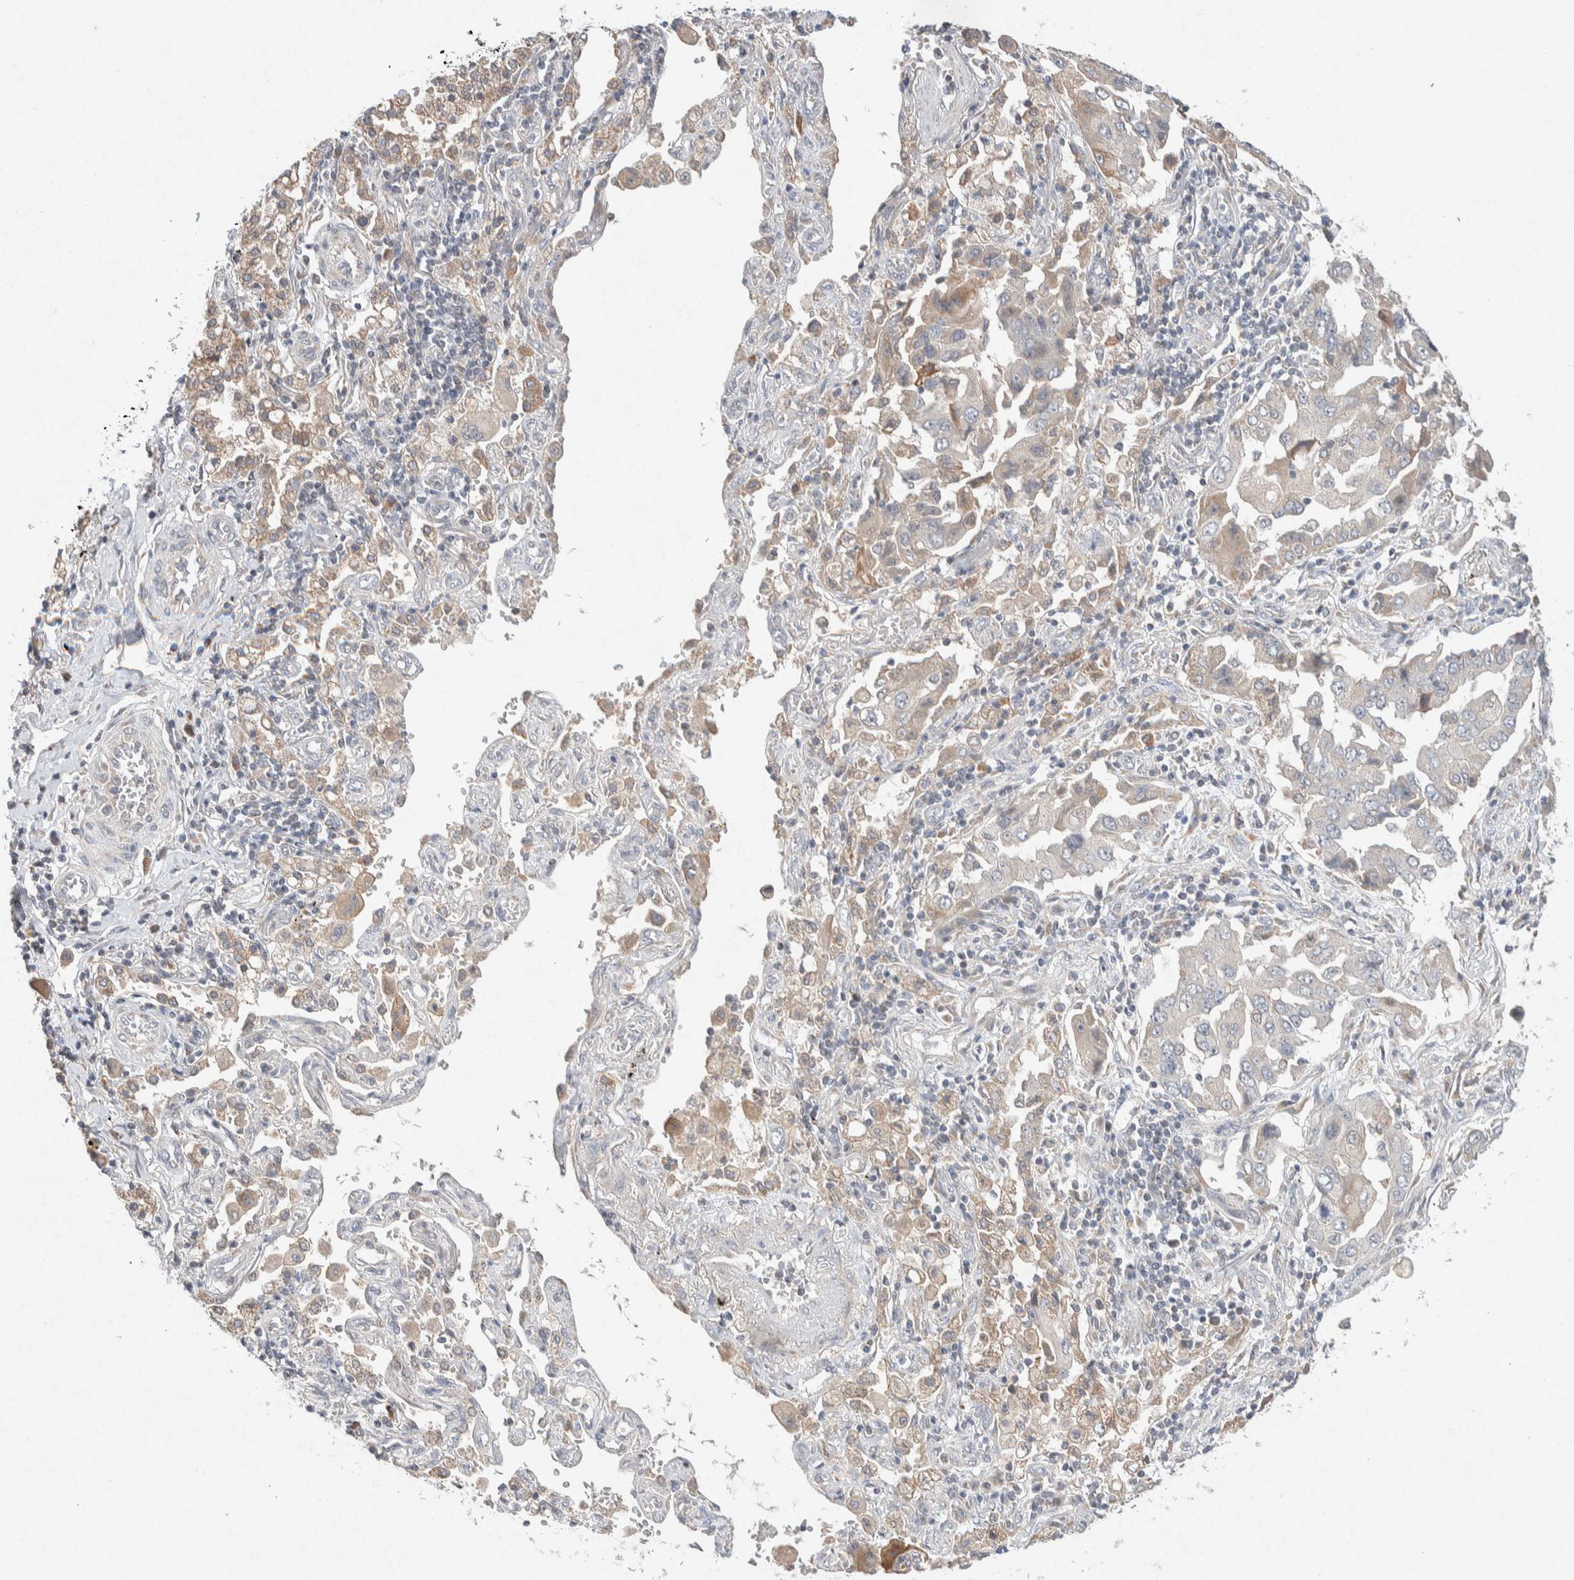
{"staining": {"intensity": "weak", "quantity": "<25%", "location": "cytoplasmic/membranous"}, "tissue": "lung cancer", "cell_type": "Tumor cells", "image_type": "cancer", "snomed": [{"axis": "morphology", "description": "Adenocarcinoma, NOS"}, {"axis": "topography", "description": "Lung"}], "caption": "Tumor cells are negative for brown protein staining in lung cancer (adenocarcinoma).", "gene": "CMTM4", "patient": {"sex": "female", "age": 65}}